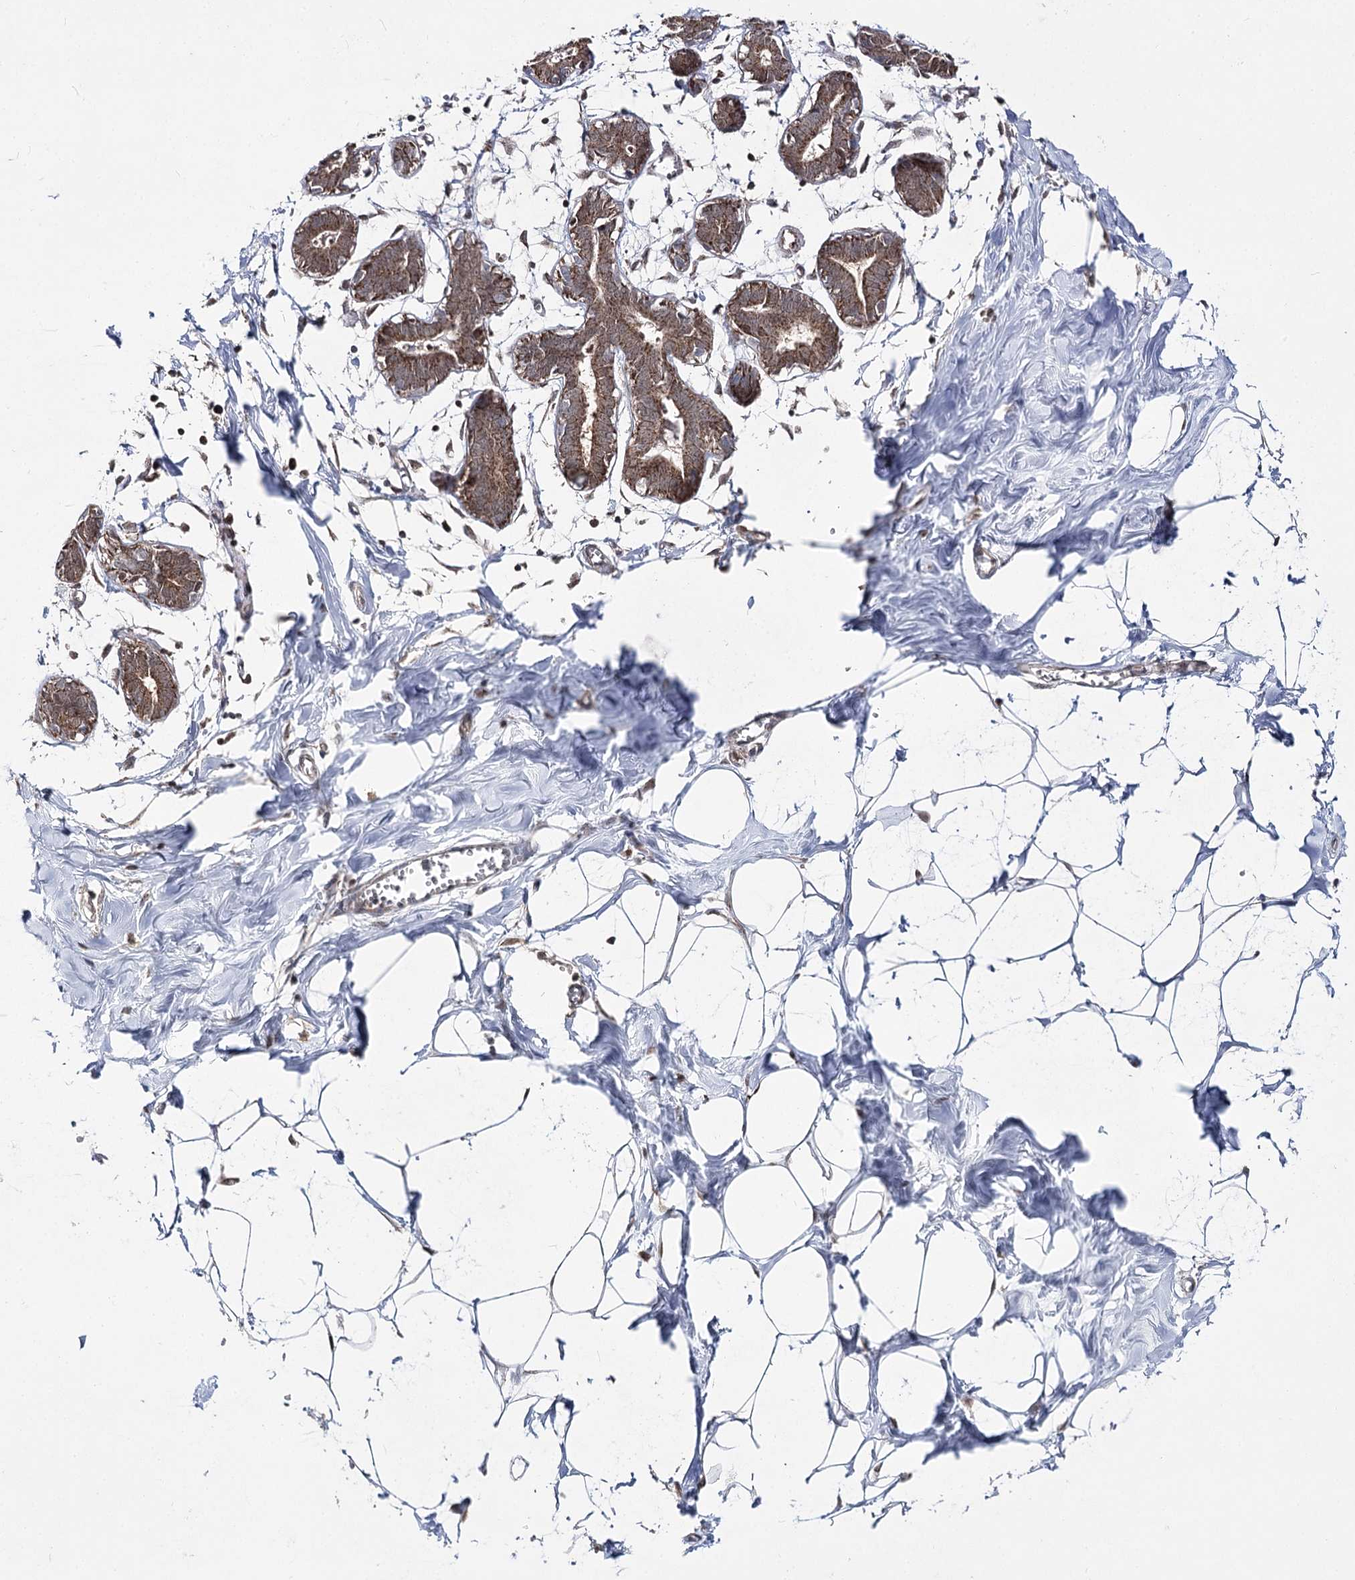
{"staining": {"intensity": "weak", "quantity": "<25%", "location": "cytoplasmic/membranous"}, "tissue": "breast", "cell_type": "Adipocytes", "image_type": "normal", "snomed": [{"axis": "morphology", "description": "Normal tissue, NOS"}, {"axis": "topography", "description": "Breast"}], "caption": "DAB immunohistochemical staining of normal breast shows no significant staining in adipocytes.", "gene": "SLC4A1AP", "patient": {"sex": "female", "age": 27}}